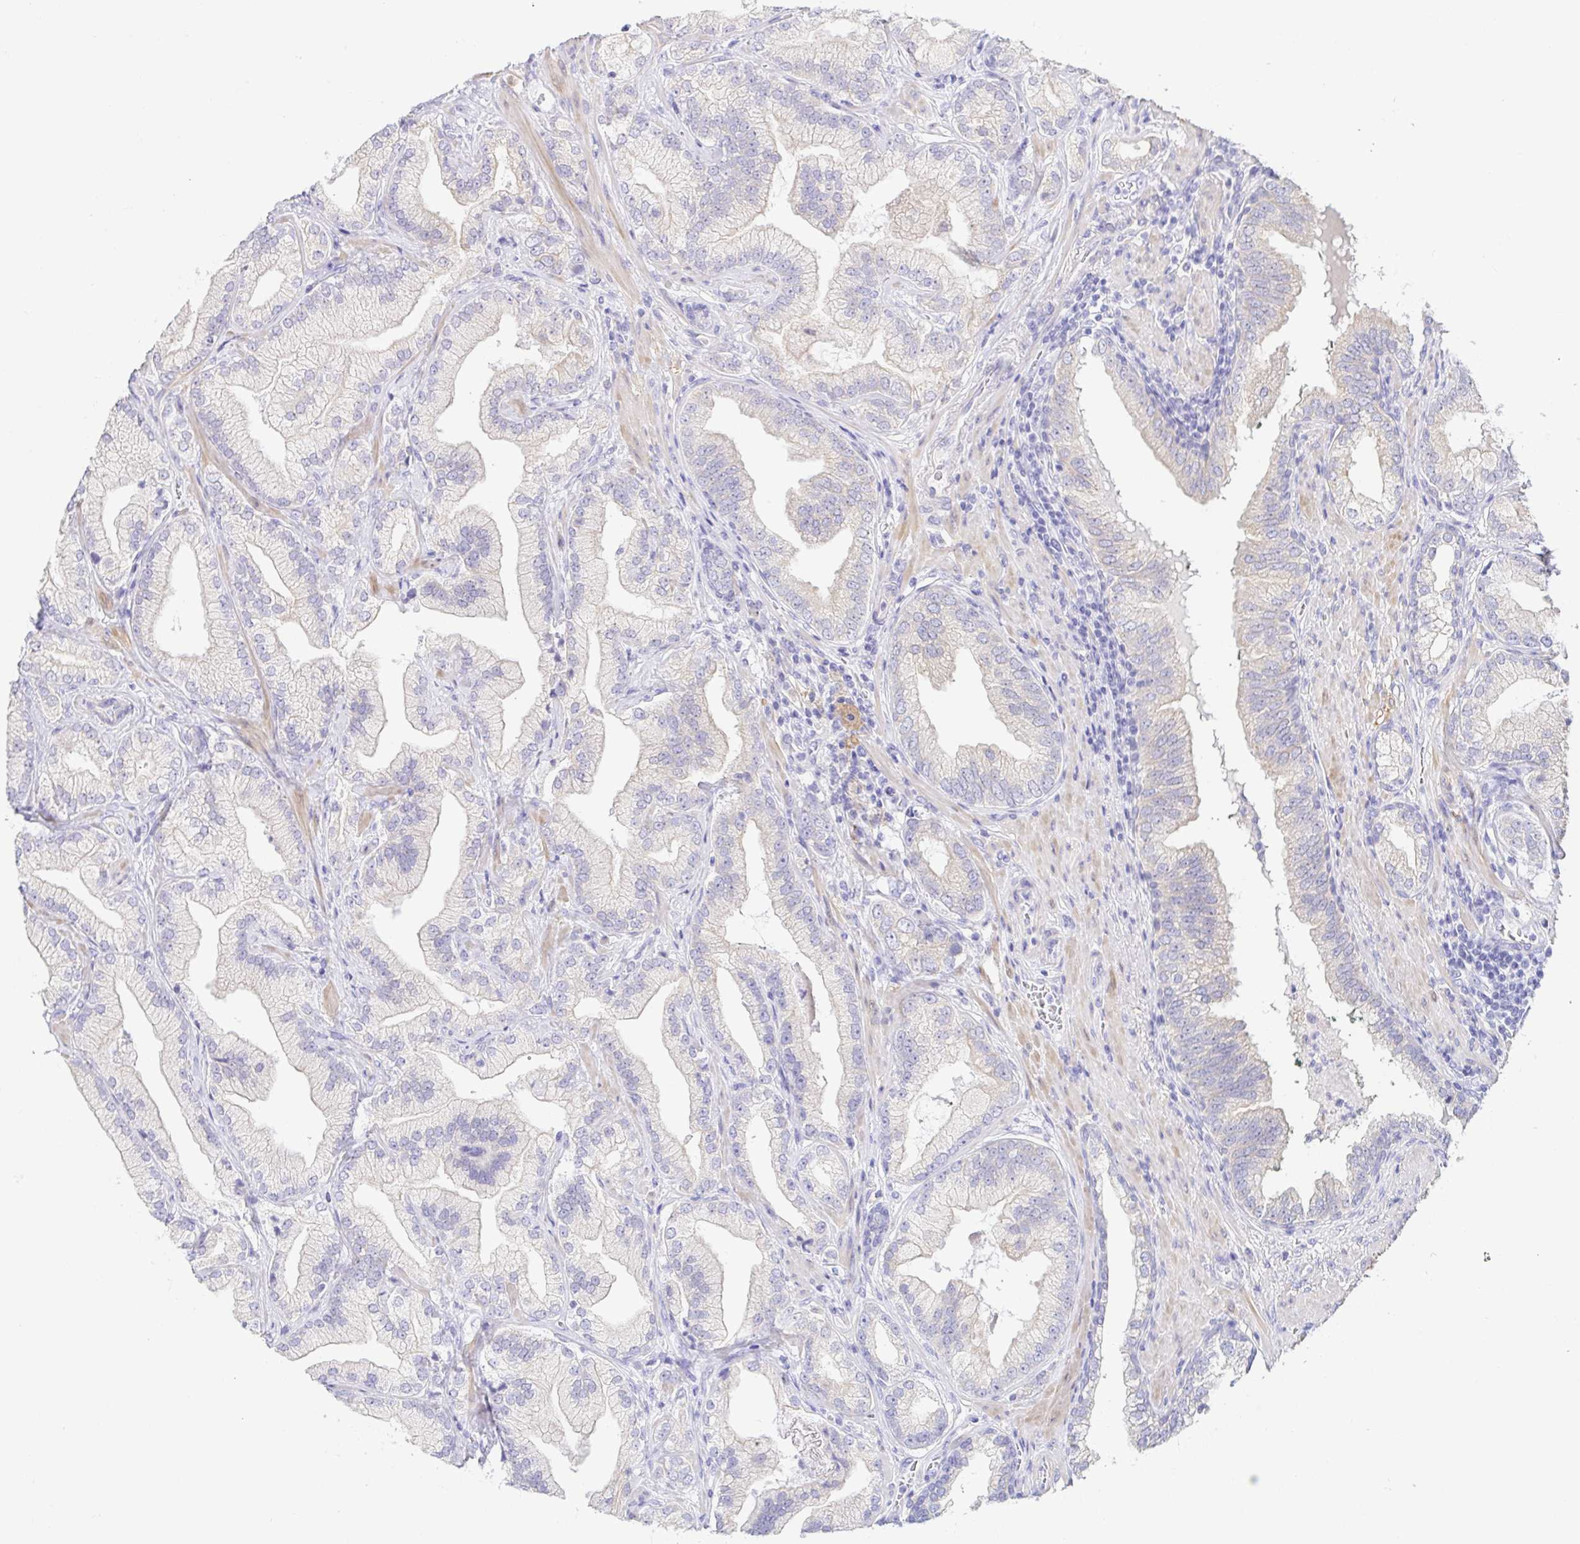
{"staining": {"intensity": "negative", "quantity": "none", "location": "none"}, "tissue": "prostate cancer", "cell_type": "Tumor cells", "image_type": "cancer", "snomed": [{"axis": "morphology", "description": "Adenocarcinoma, Low grade"}, {"axis": "topography", "description": "Prostate"}], "caption": "An IHC micrograph of prostate cancer is shown. There is no staining in tumor cells of prostate cancer.", "gene": "FABP3", "patient": {"sex": "male", "age": 62}}